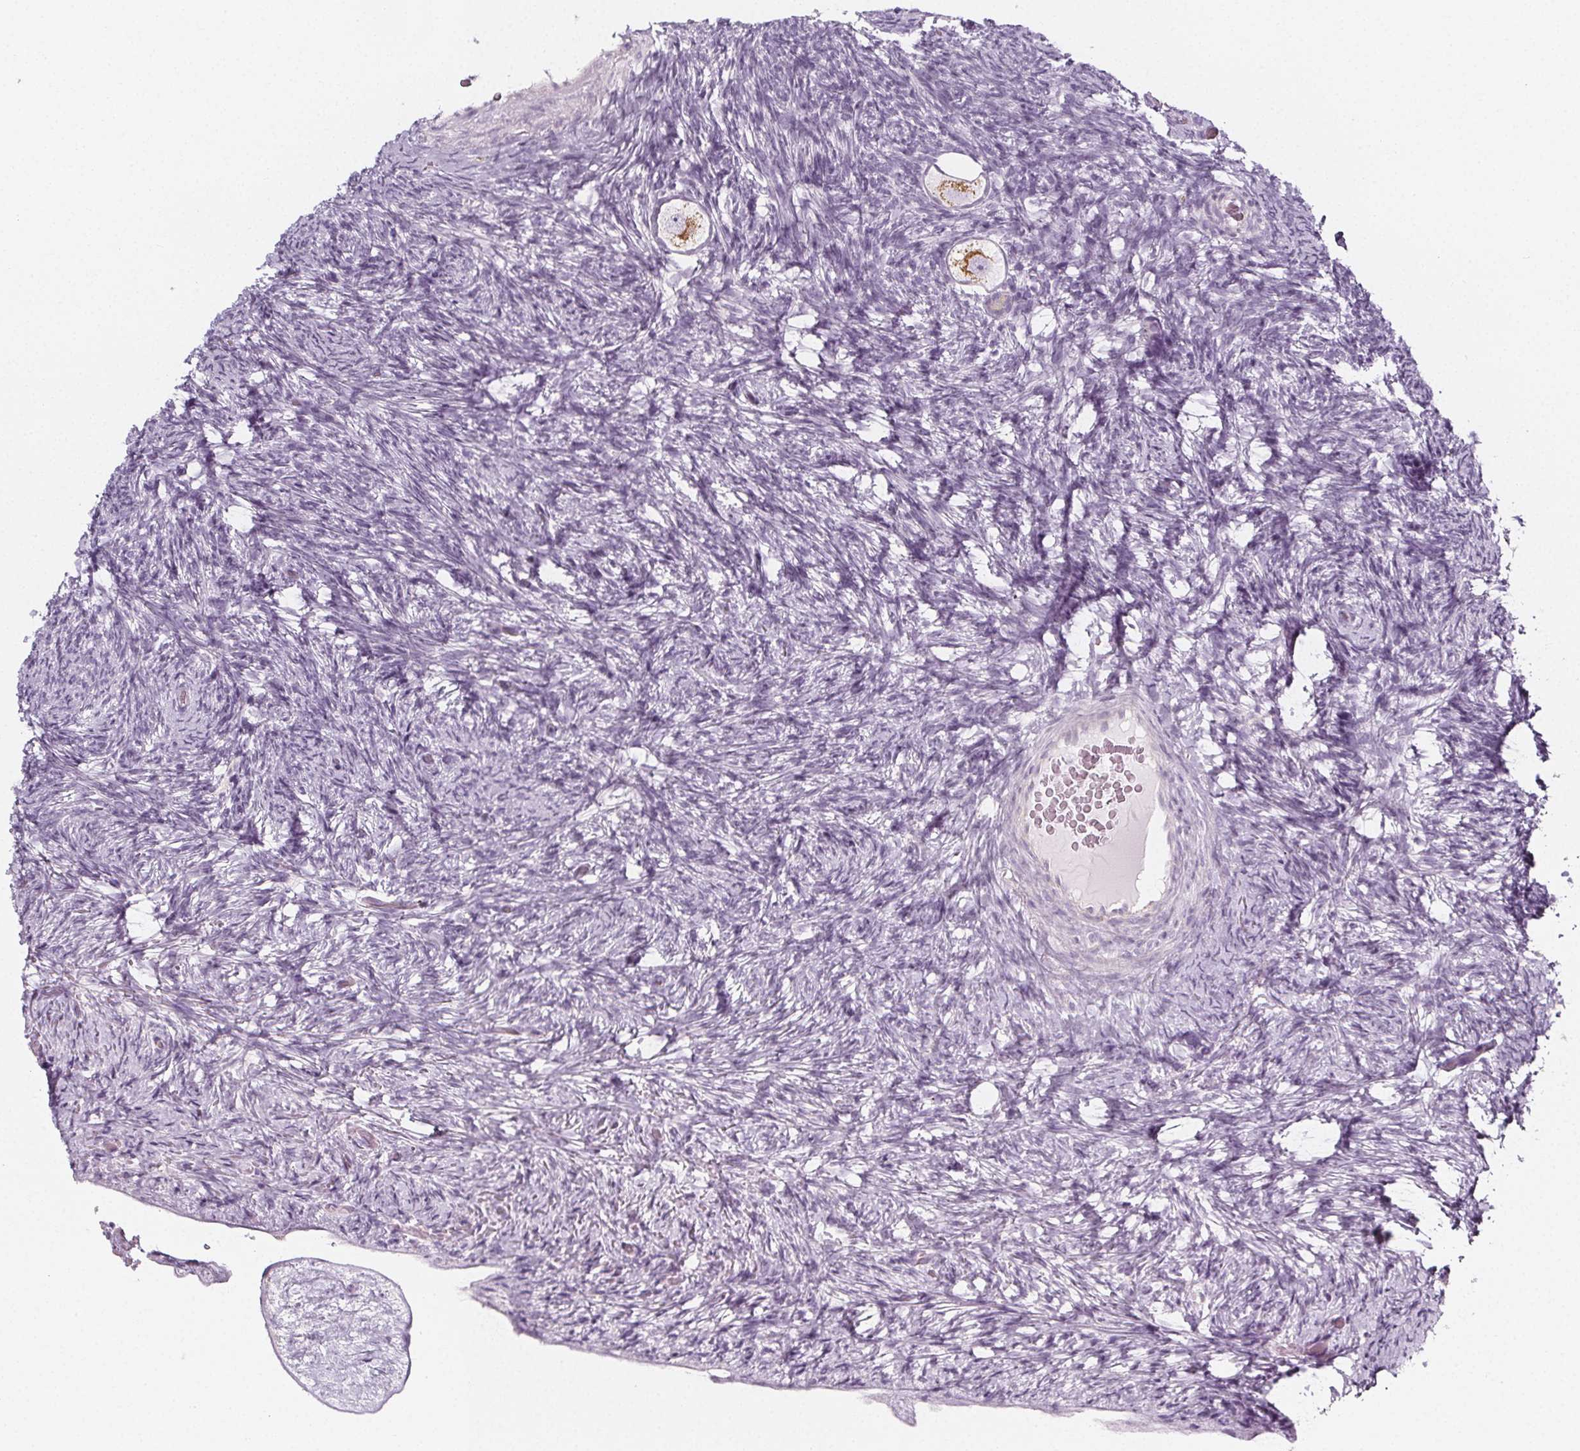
{"staining": {"intensity": "moderate", "quantity": "25%-75%", "location": "cytoplasmic/membranous"}, "tissue": "ovary", "cell_type": "Follicle cells", "image_type": "normal", "snomed": [{"axis": "morphology", "description": "Normal tissue, NOS"}, {"axis": "topography", "description": "Ovary"}], "caption": "High-magnification brightfield microscopy of normal ovary stained with DAB (3,3'-diaminobenzidine) (brown) and counterstained with hematoxylin (blue). follicle cells exhibit moderate cytoplasmic/membranous positivity is identified in about25%-75% of cells.", "gene": "IL17C", "patient": {"sex": "female", "age": 34}}